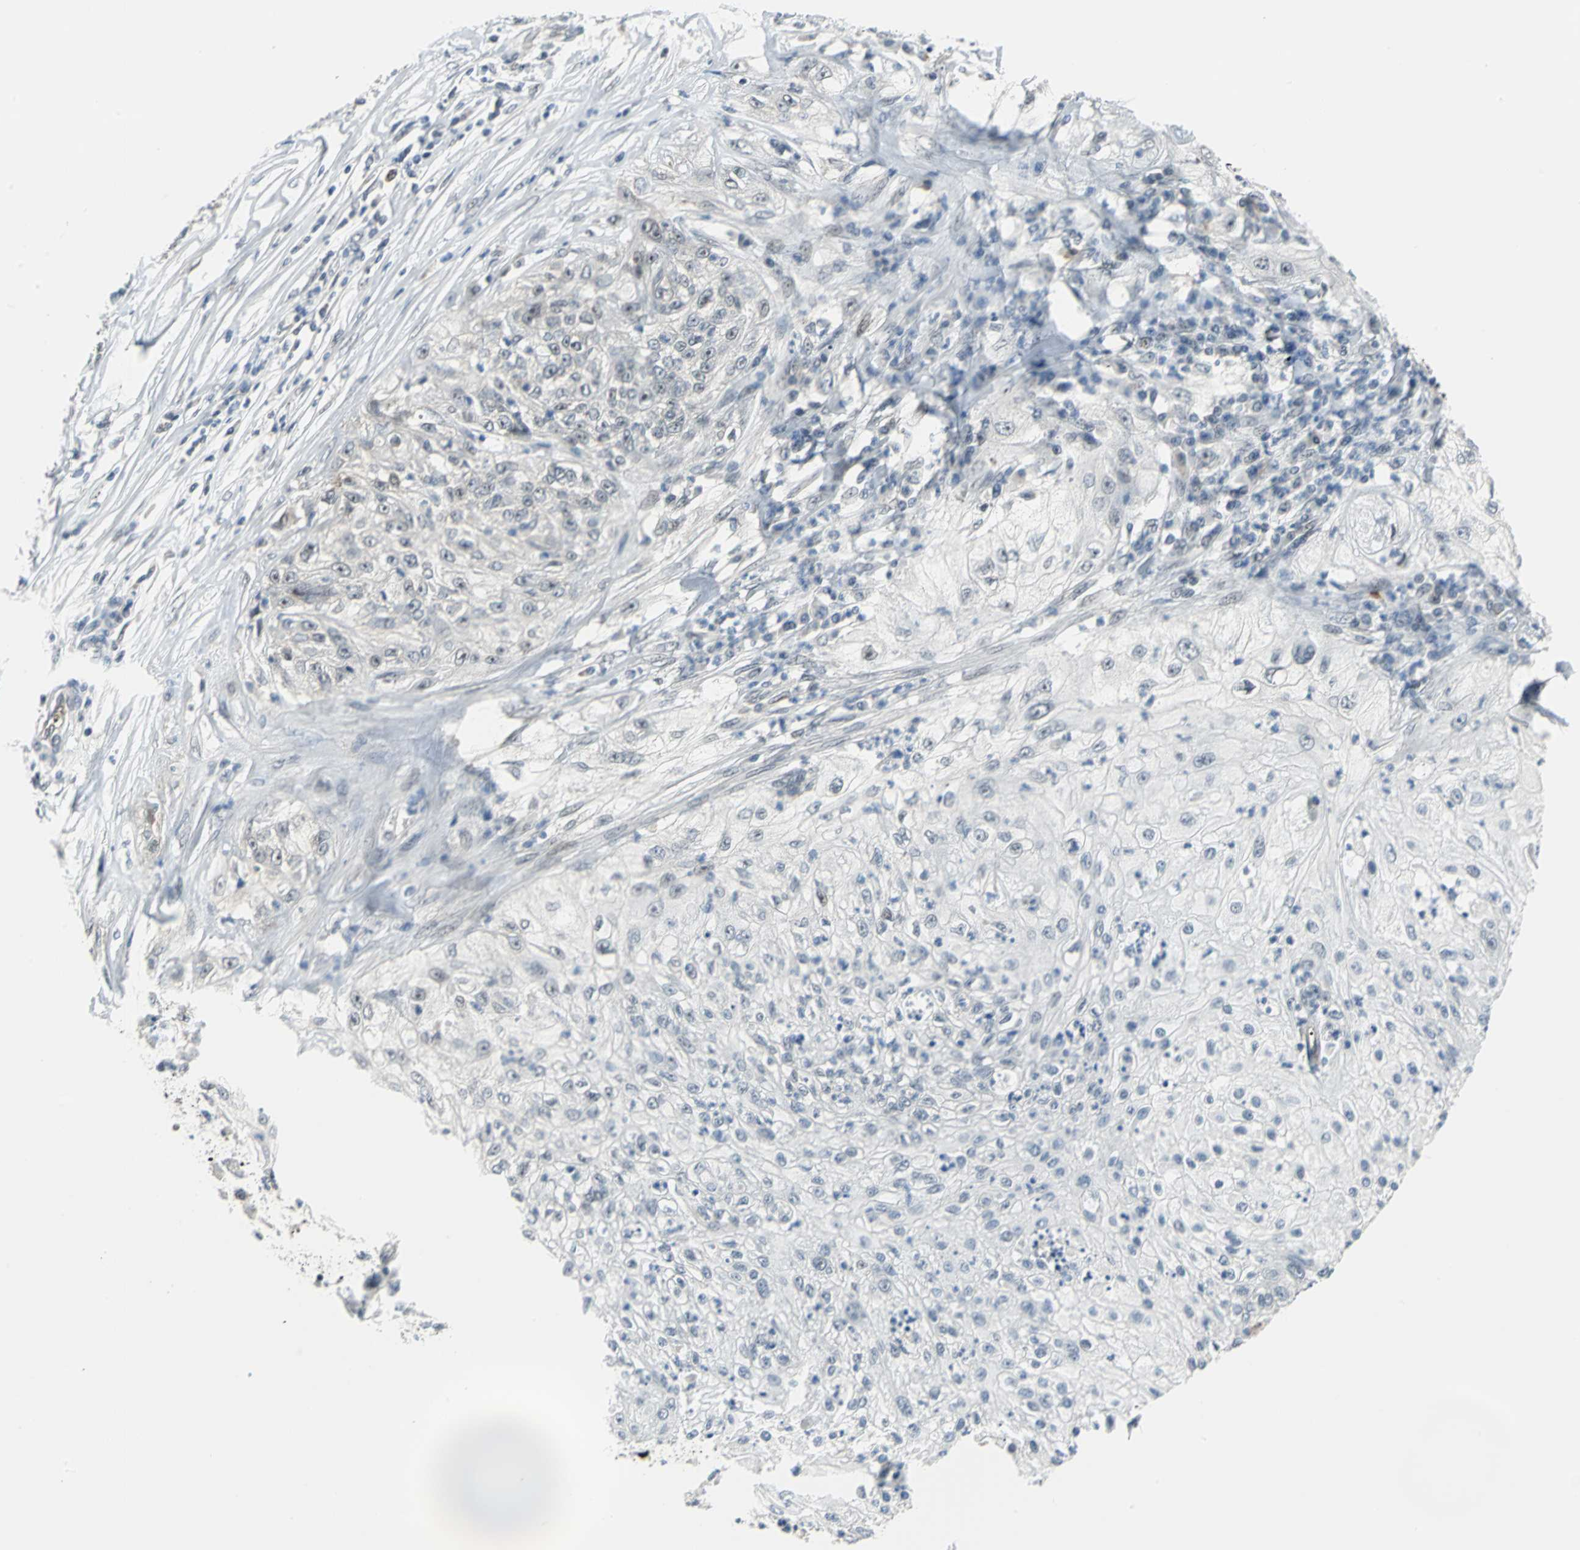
{"staining": {"intensity": "weak", "quantity": "<25%", "location": "nuclear"}, "tissue": "lung cancer", "cell_type": "Tumor cells", "image_type": "cancer", "snomed": [{"axis": "morphology", "description": "Inflammation, NOS"}, {"axis": "morphology", "description": "Squamous cell carcinoma, NOS"}, {"axis": "topography", "description": "Lymph node"}, {"axis": "topography", "description": "Soft tissue"}, {"axis": "topography", "description": "Lung"}], "caption": "Lung squamous cell carcinoma stained for a protein using immunohistochemistry (IHC) exhibits no expression tumor cells.", "gene": "GLI3", "patient": {"sex": "male", "age": 66}}